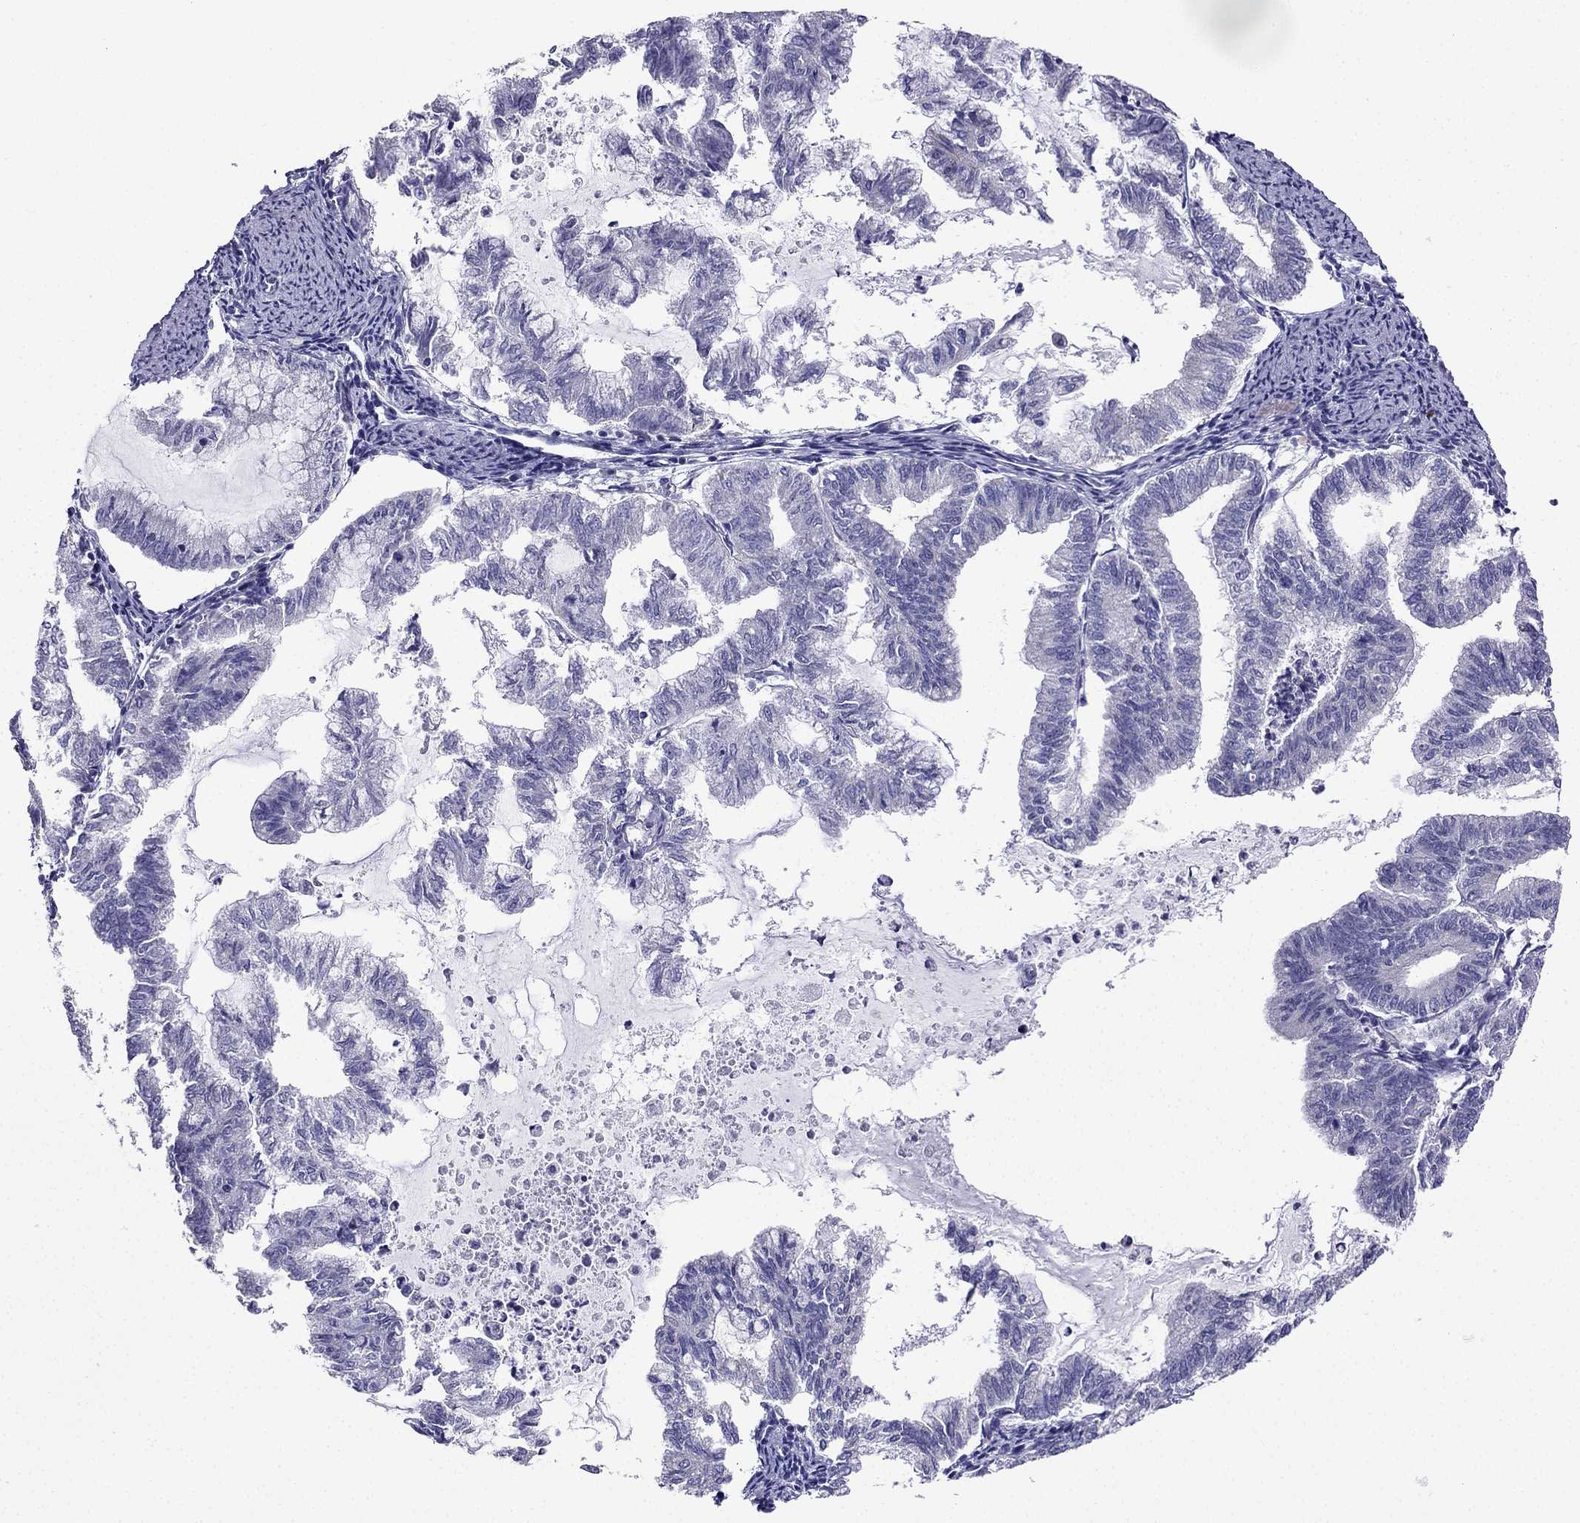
{"staining": {"intensity": "negative", "quantity": "none", "location": "none"}, "tissue": "endometrial cancer", "cell_type": "Tumor cells", "image_type": "cancer", "snomed": [{"axis": "morphology", "description": "Adenocarcinoma, NOS"}, {"axis": "topography", "description": "Endometrium"}], "caption": "This is a photomicrograph of IHC staining of endometrial cancer, which shows no positivity in tumor cells.", "gene": "KIF5A", "patient": {"sex": "female", "age": 79}}